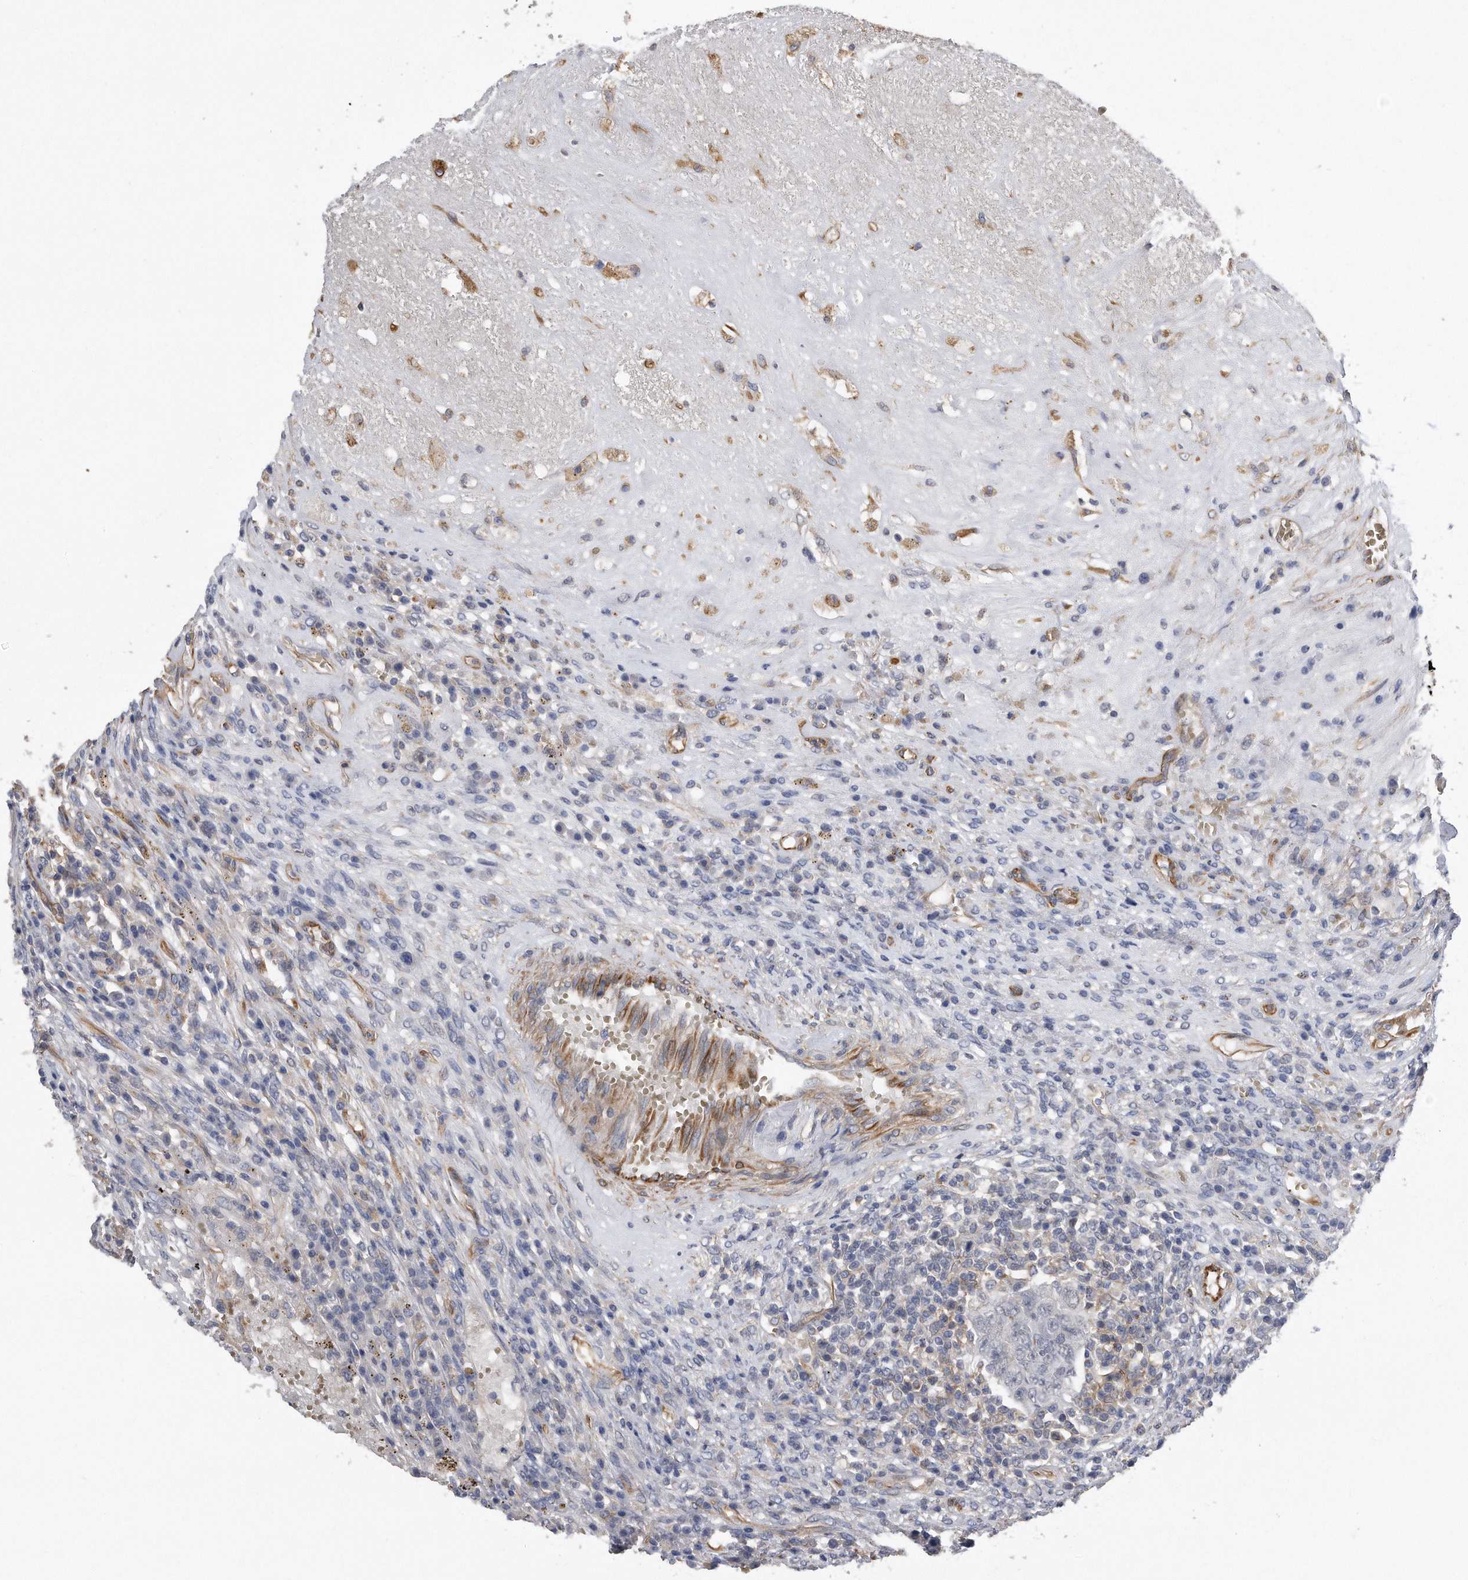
{"staining": {"intensity": "negative", "quantity": "none", "location": "none"}, "tissue": "testis cancer", "cell_type": "Tumor cells", "image_type": "cancer", "snomed": [{"axis": "morphology", "description": "Carcinoma, Embryonal, NOS"}, {"axis": "topography", "description": "Testis"}], "caption": "Tumor cells show no significant positivity in embryonal carcinoma (testis).", "gene": "GPC1", "patient": {"sex": "male", "age": 26}}